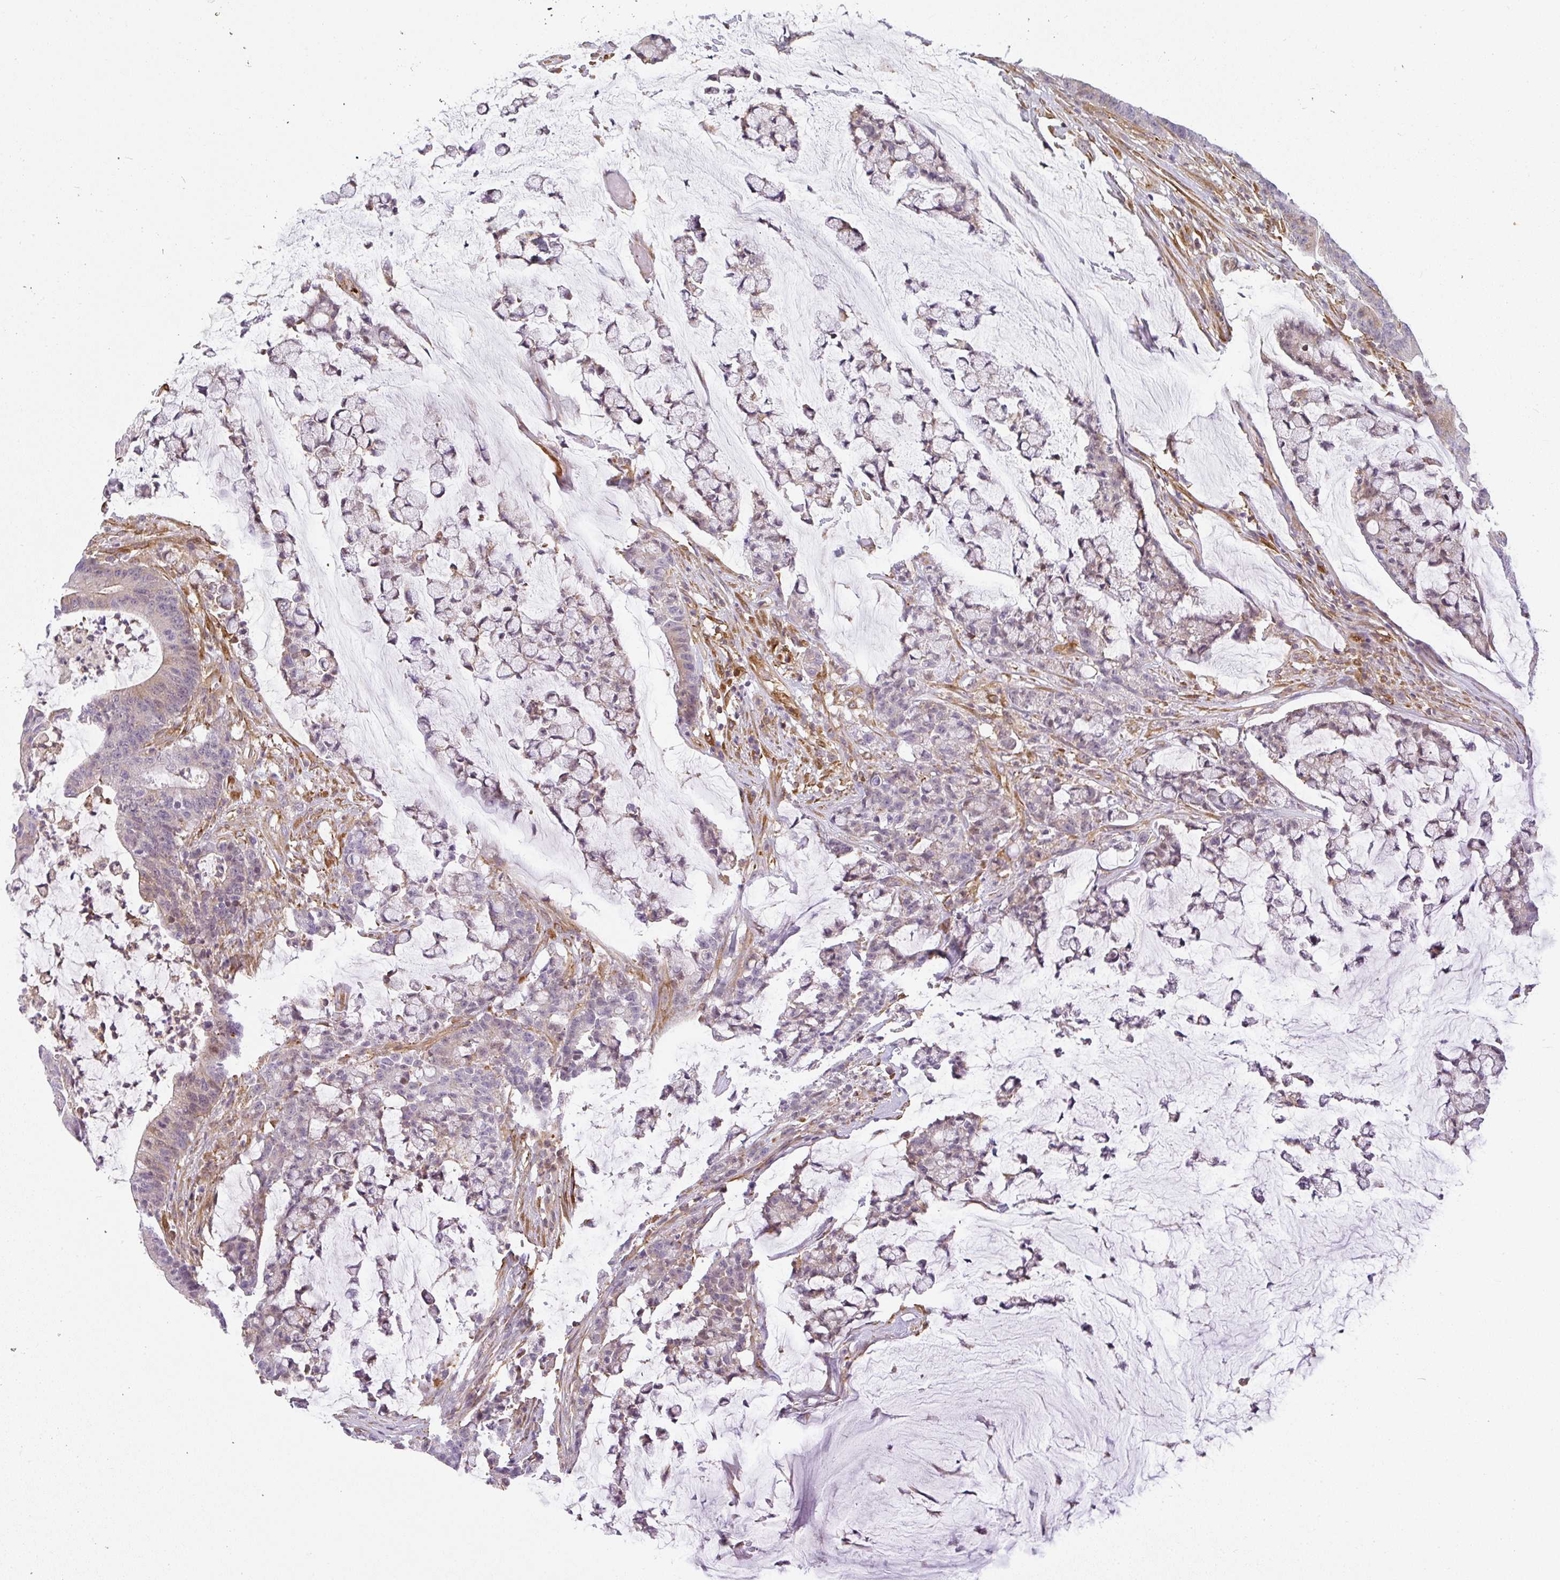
{"staining": {"intensity": "weak", "quantity": "<25%", "location": "cytoplasmic/membranous"}, "tissue": "colorectal cancer", "cell_type": "Tumor cells", "image_type": "cancer", "snomed": [{"axis": "morphology", "description": "Adenocarcinoma, NOS"}, {"axis": "topography", "description": "Colon"}], "caption": "Human colorectal cancer stained for a protein using immunohistochemistry (IHC) shows no positivity in tumor cells.", "gene": "SULF1", "patient": {"sex": "female", "age": 84}}